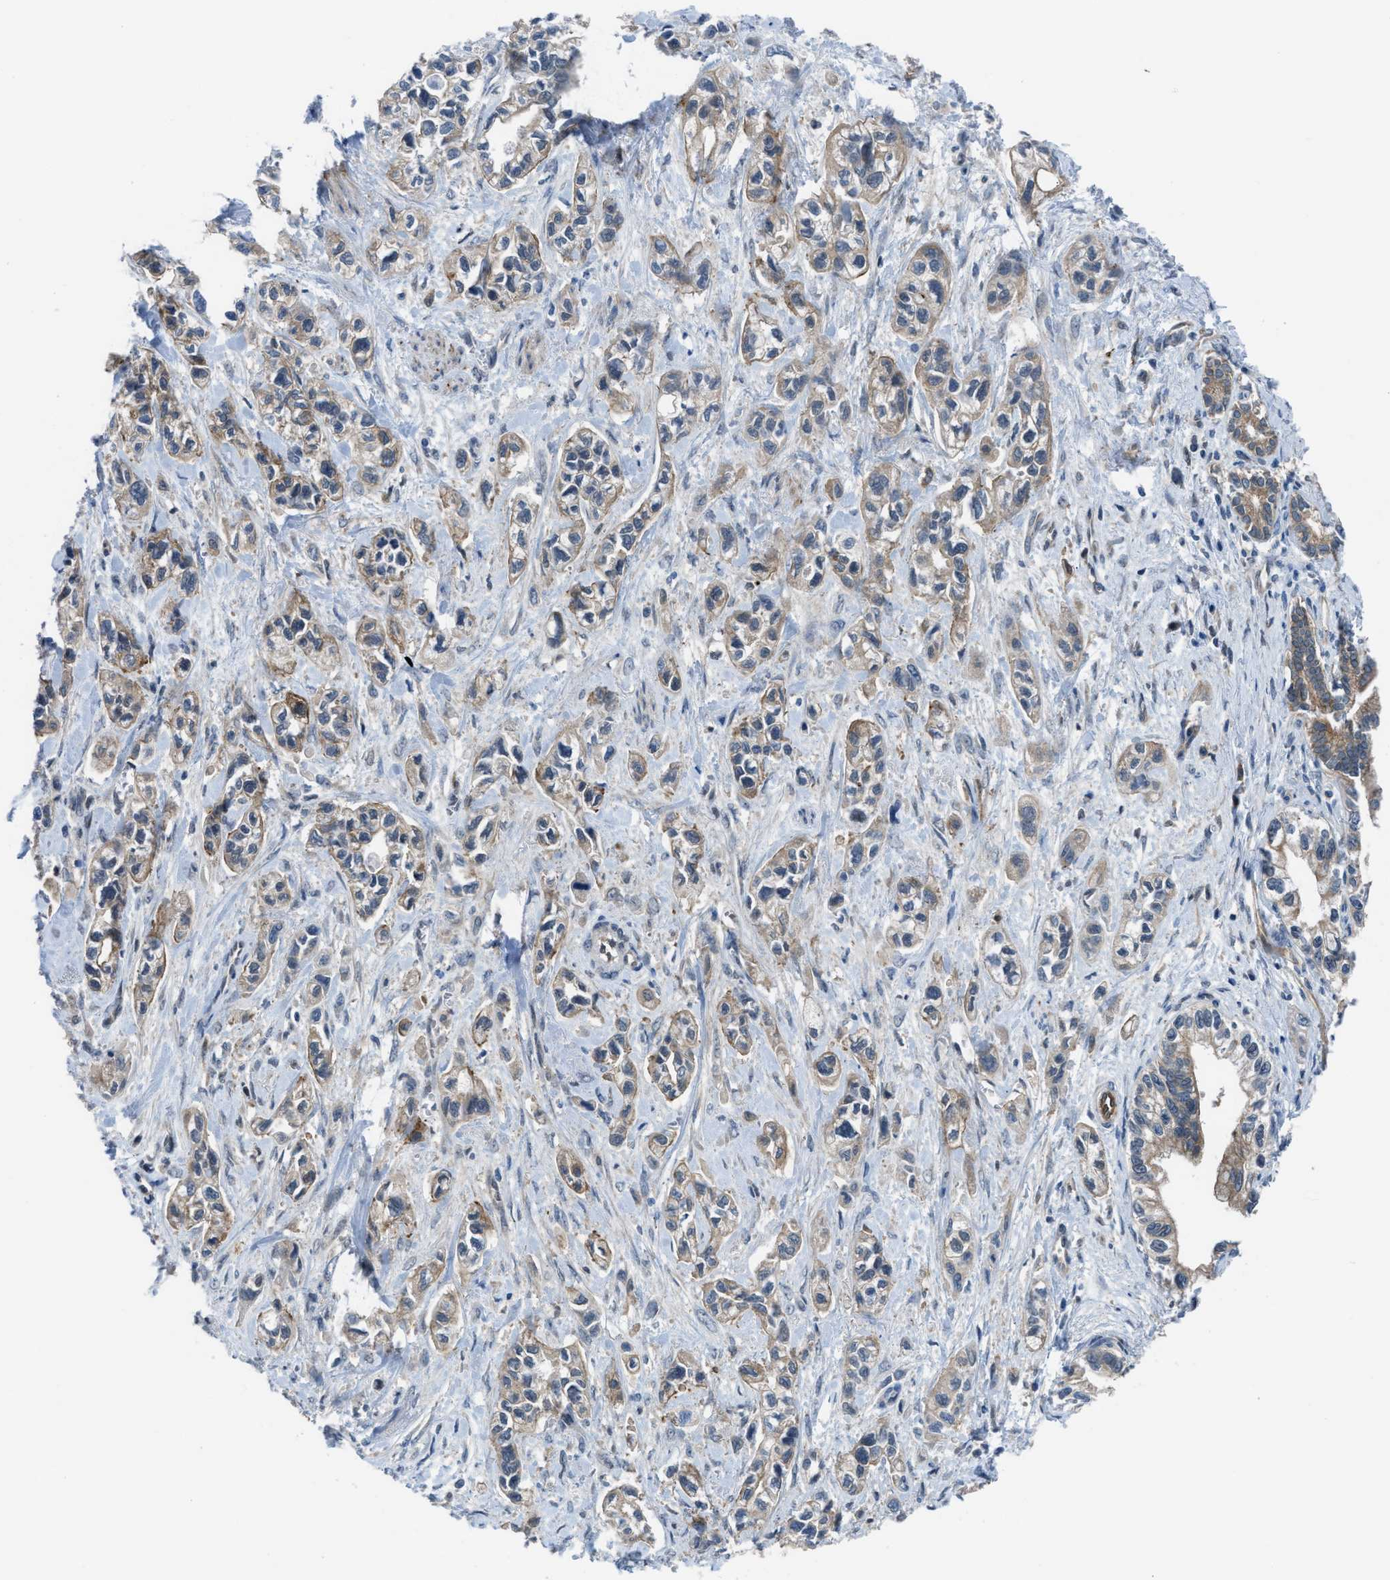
{"staining": {"intensity": "weak", "quantity": ">75%", "location": "cytoplasmic/membranous"}, "tissue": "pancreatic cancer", "cell_type": "Tumor cells", "image_type": "cancer", "snomed": [{"axis": "morphology", "description": "Adenocarcinoma, NOS"}, {"axis": "topography", "description": "Pancreas"}], "caption": "Weak cytoplasmic/membranous protein expression is seen in about >75% of tumor cells in adenocarcinoma (pancreatic).", "gene": "BAZ2B", "patient": {"sex": "male", "age": 74}}